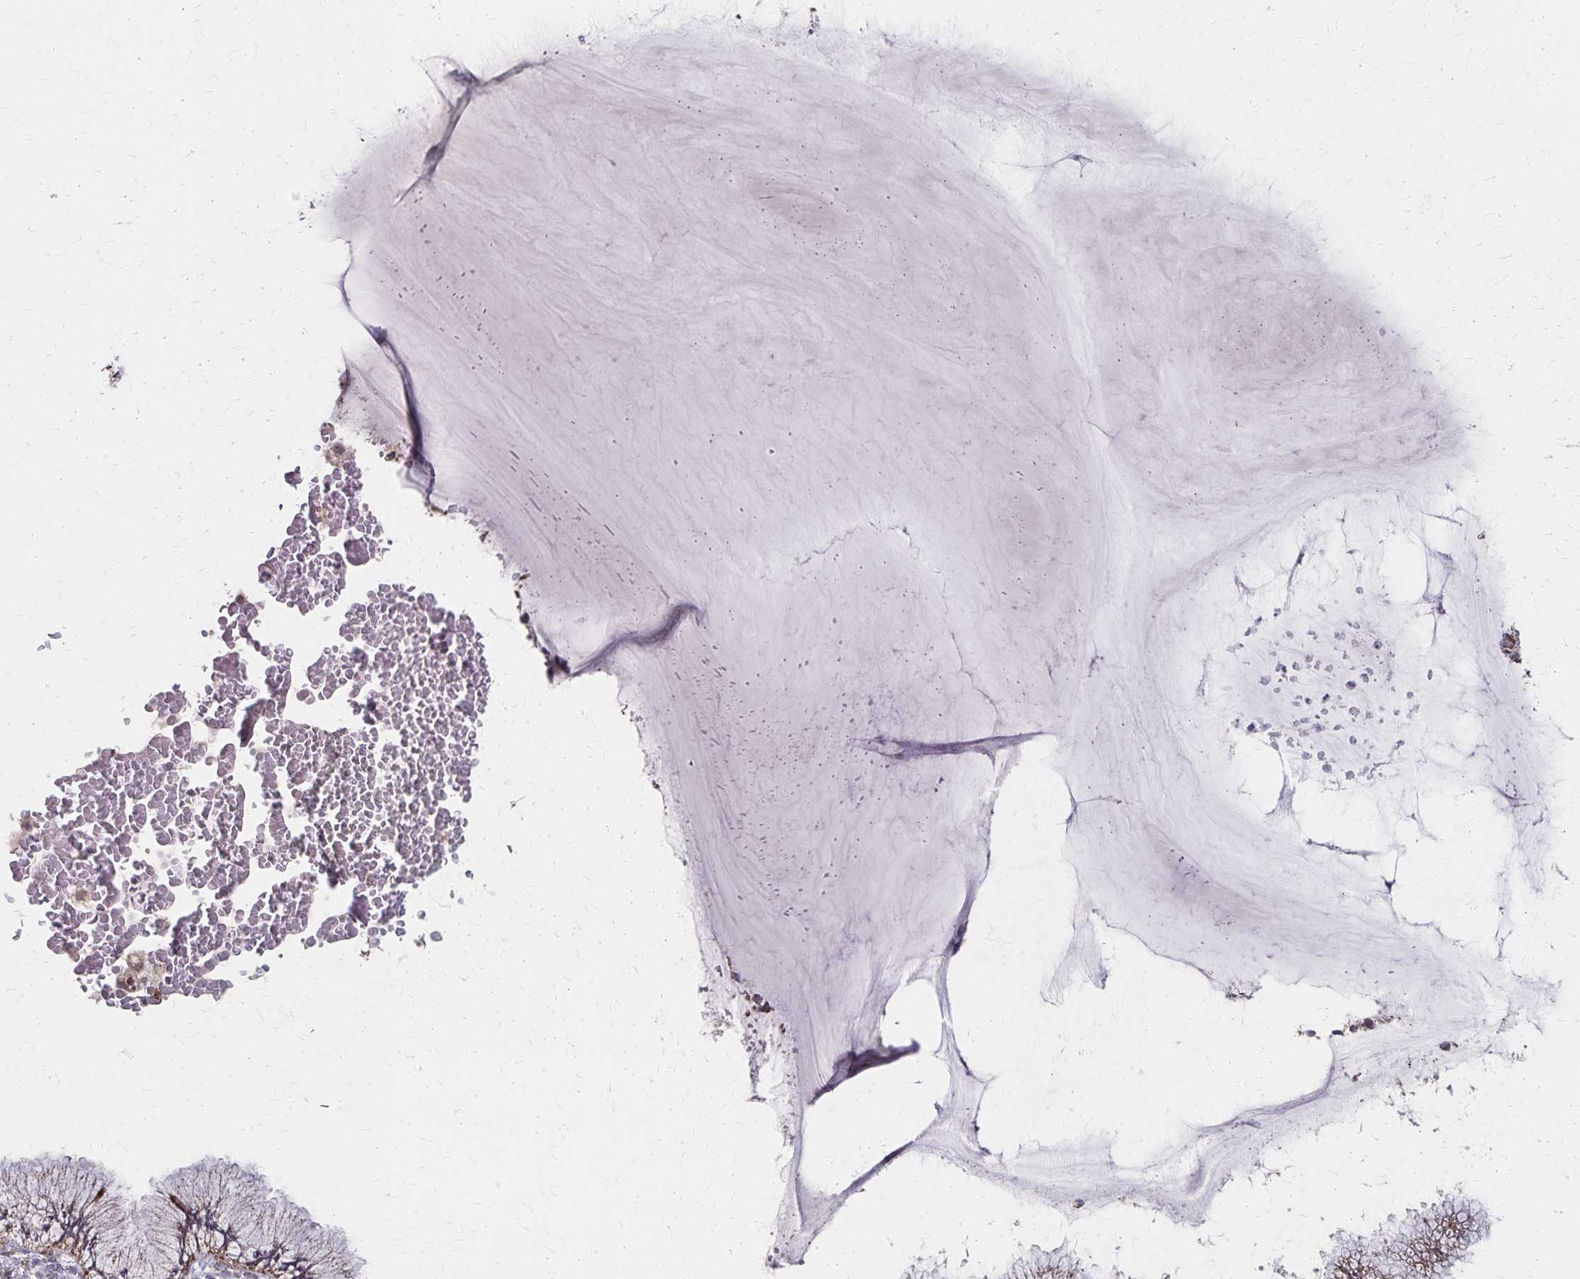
{"staining": {"intensity": "moderate", "quantity": "25%-75%", "location": "cytoplasmic/membranous"}, "tissue": "cervix", "cell_type": "Glandular cells", "image_type": "normal", "snomed": [{"axis": "morphology", "description": "Normal tissue, NOS"}, {"axis": "topography", "description": "Cervix"}], "caption": "Immunohistochemistry (IHC) photomicrograph of benign cervix: cervix stained using IHC reveals medium levels of moderate protein expression localized specifically in the cytoplasmic/membranous of glandular cells, appearing as a cytoplasmic/membranous brown color.", "gene": "DYRK4", "patient": {"sex": "female", "age": 37}}